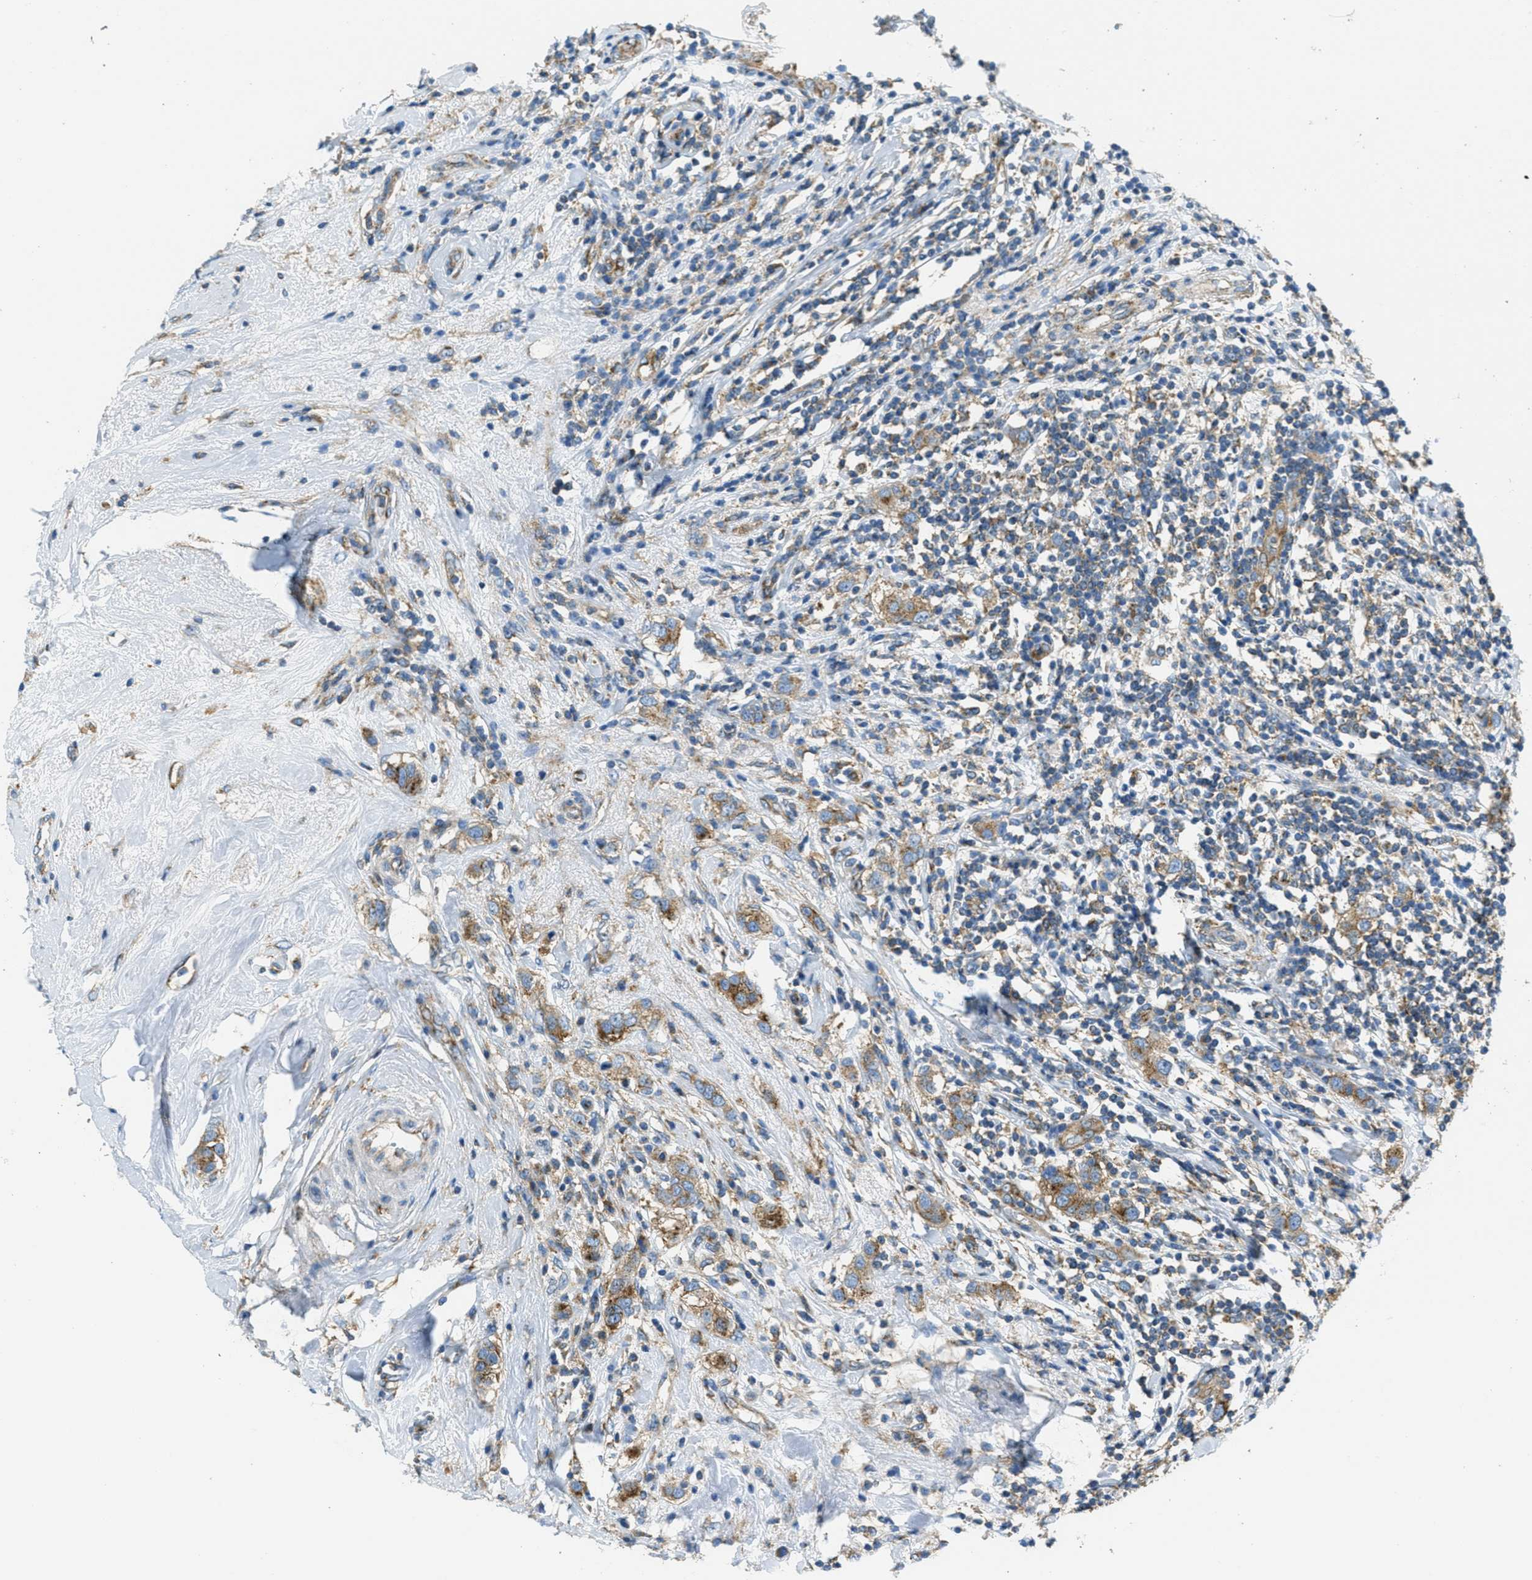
{"staining": {"intensity": "moderate", "quantity": ">75%", "location": "cytoplasmic/membranous"}, "tissue": "breast cancer", "cell_type": "Tumor cells", "image_type": "cancer", "snomed": [{"axis": "morphology", "description": "Duct carcinoma"}, {"axis": "topography", "description": "Breast"}], "caption": "The image reveals staining of breast cancer, revealing moderate cytoplasmic/membranous protein expression (brown color) within tumor cells. Immunohistochemistry (ihc) stains the protein of interest in brown and the nuclei are stained blue.", "gene": "AP2B1", "patient": {"sex": "female", "age": 50}}